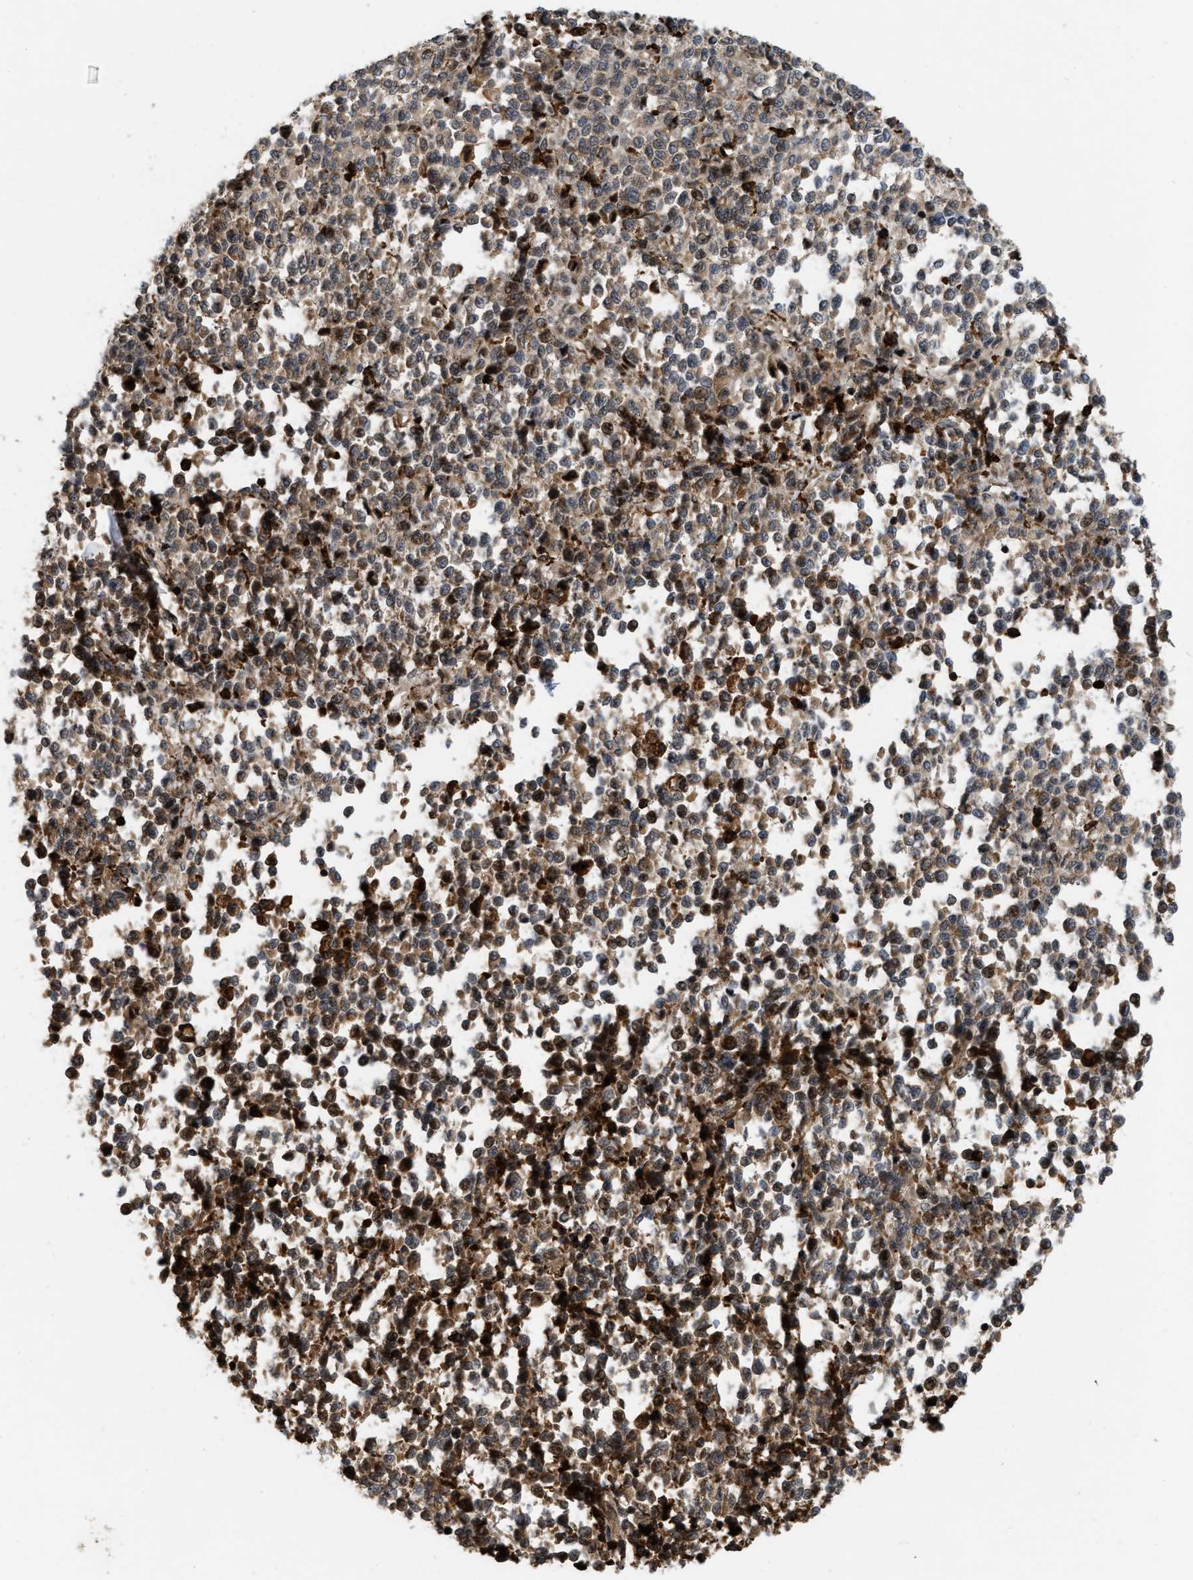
{"staining": {"intensity": "moderate", "quantity": ">75%", "location": "cytoplasmic/membranous"}, "tissue": "melanoma", "cell_type": "Tumor cells", "image_type": "cancer", "snomed": [{"axis": "morphology", "description": "Malignant melanoma, Metastatic site"}, {"axis": "topography", "description": "Pancreas"}], "caption": "IHC micrograph of malignant melanoma (metastatic site) stained for a protein (brown), which exhibits medium levels of moderate cytoplasmic/membranous expression in approximately >75% of tumor cells.", "gene": "IQCE", "patient": {"sex": "female", "age": 30}}